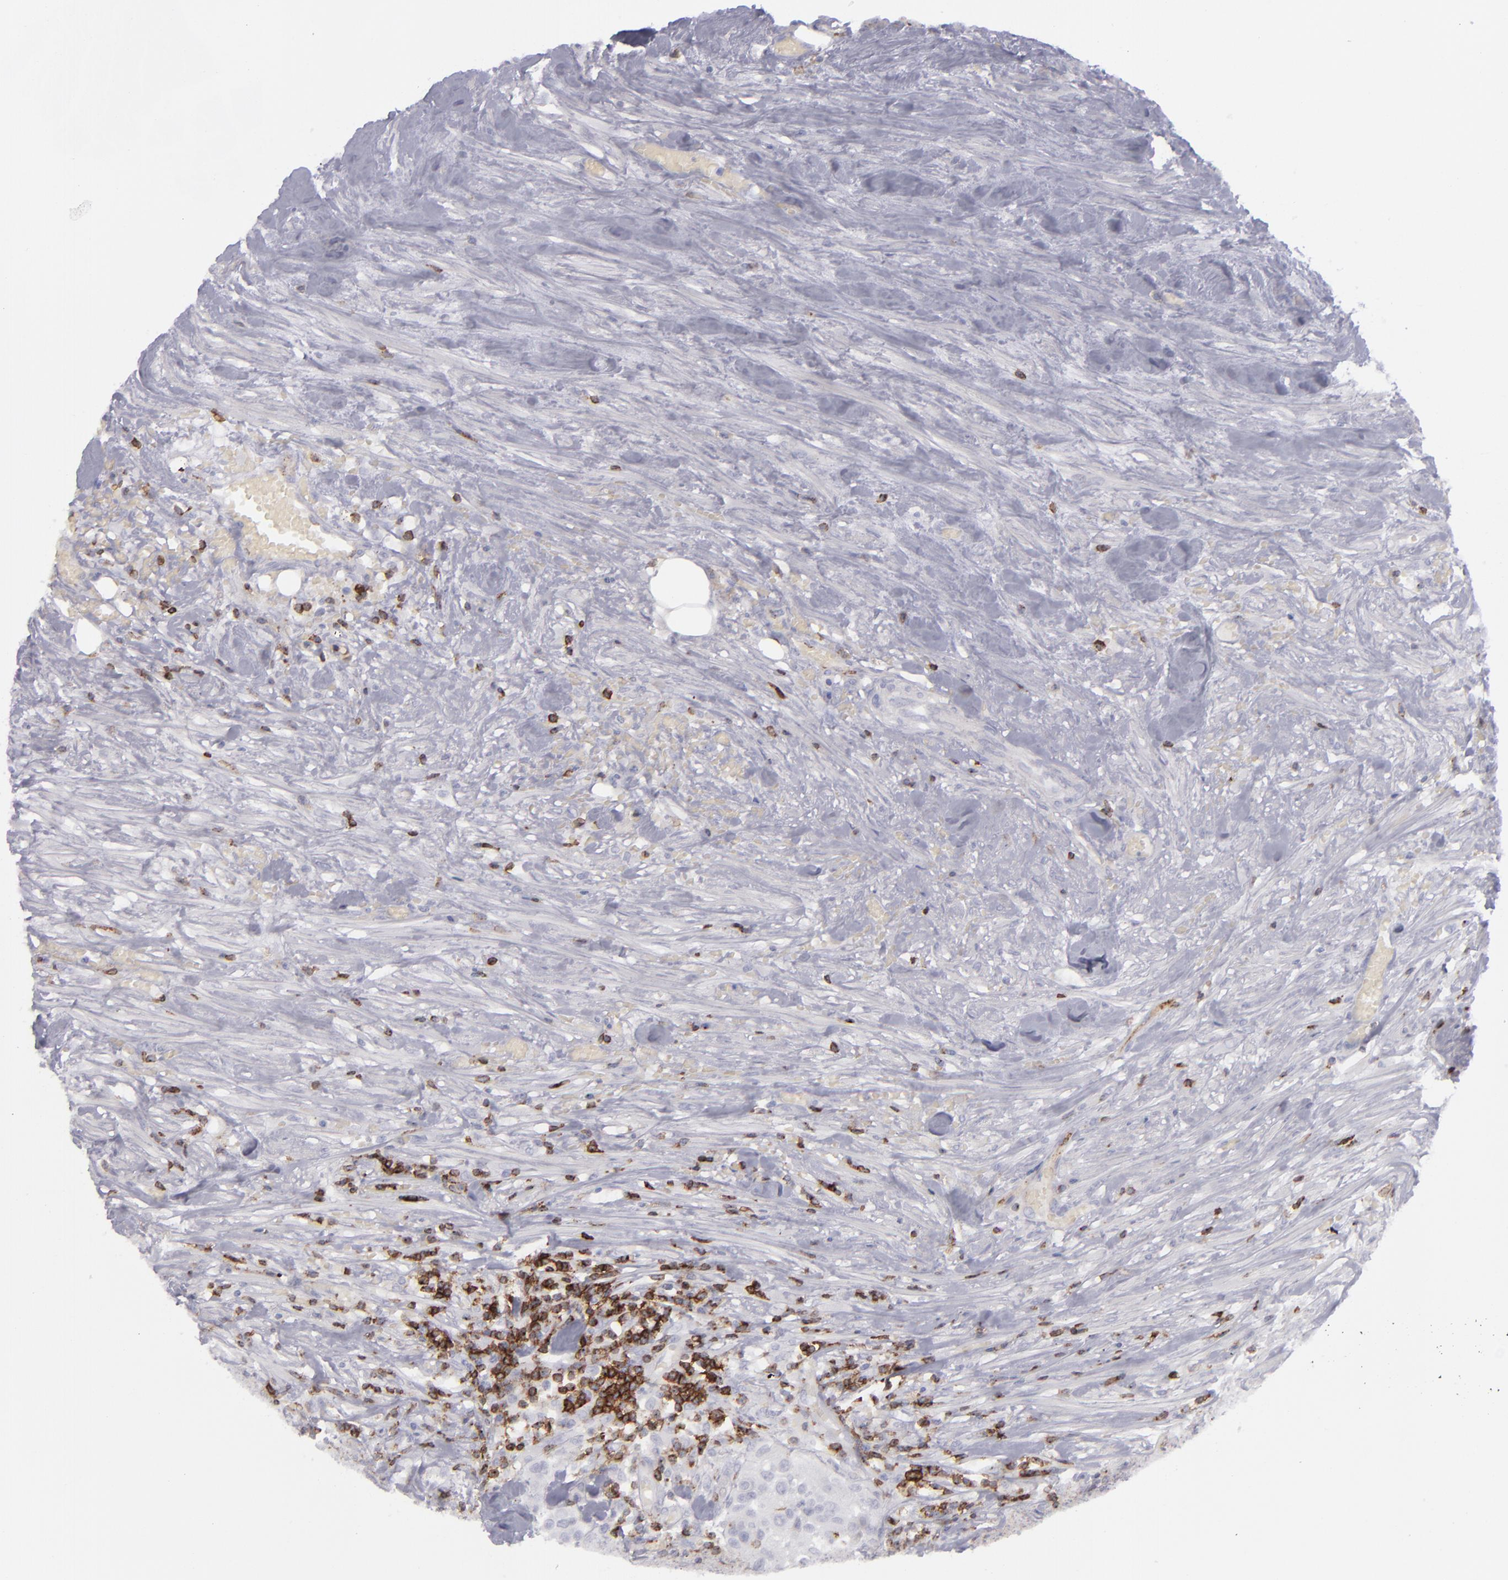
{"staining": {"intensity": "negative", "quantity": "none", "location": "none"}, "tissue": "urothelial cancer", "cell_type": "Tumor cells", "image_type": "cancer", "snomed": [{"axis": "morphology", "description": "Urothelial carcinoma, High grade"}, {"axis": "topography", "description": "Urinary bladder"}], "caption": "The IHC histopathology image has no significant expression in tumor cells of urothelial cancer tissue. (DAB immunohistochemistry visualized using brightfield microscopy, high magnification).", "gene": "CD27", "patient": {"sex": "male", "age": 74}}